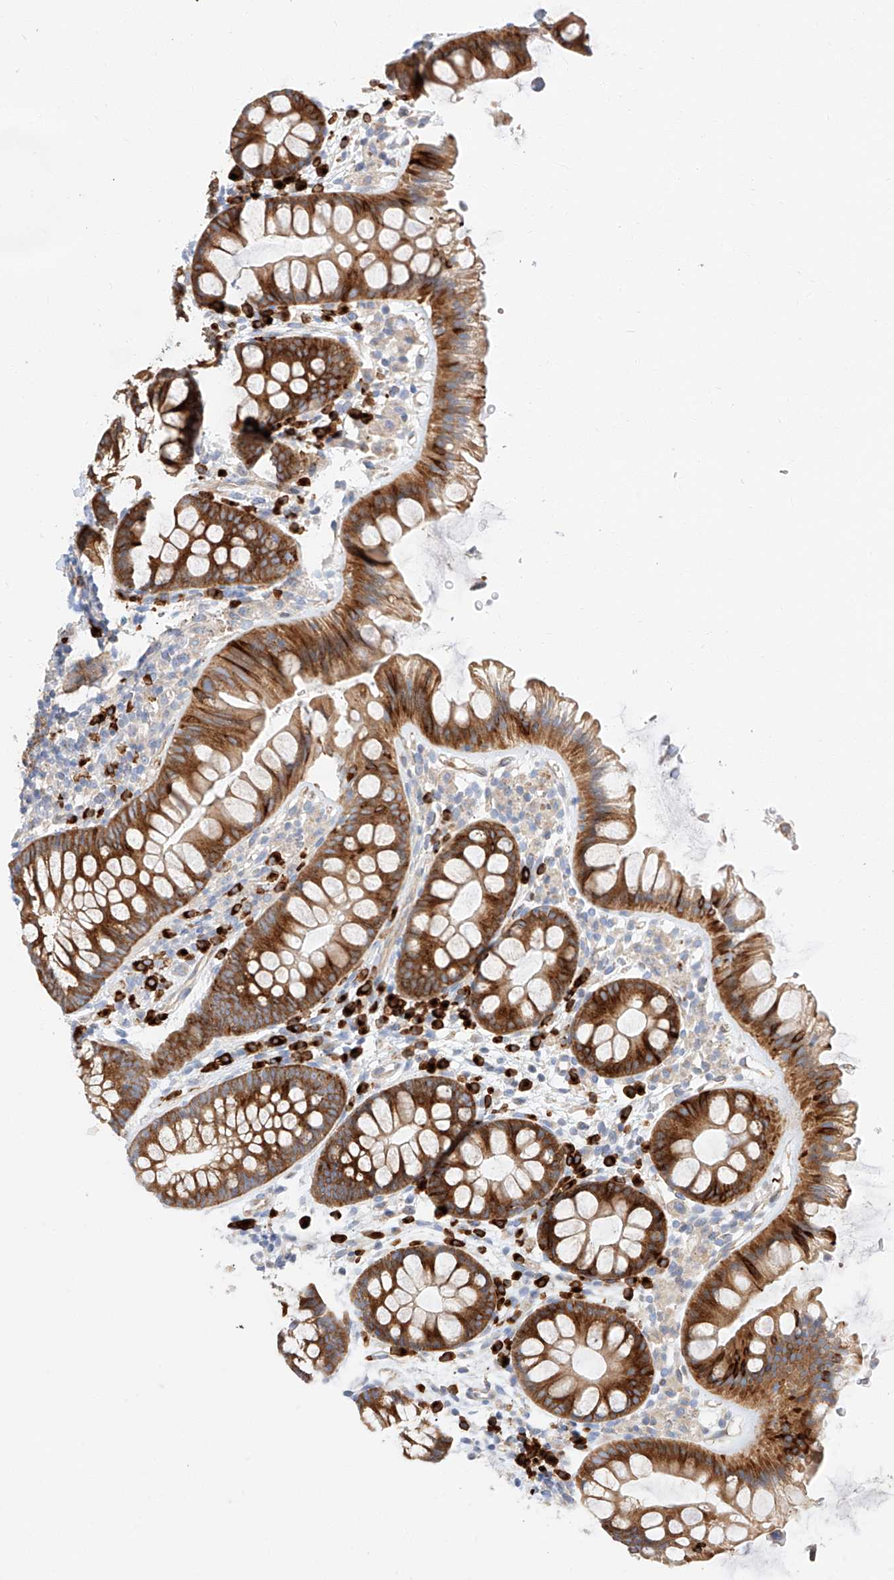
{"staining": {"intensity": "weak", "quantity": ">75%", "location": "cytoplasmic/membranous"}, "tissue": "colon", "cell_type": "Endothelial cells", "image_type": "normal", "snomed": [{"axis": "morphology", "description": "Normal tissue, NOS"}, {"axis": "topography", "description": "Colon"}], "caption": "Colon stained with IHC shows weak cytoplasmic/membranous staining in approximately >75% of endothelial cells.", "gene": "GLMN", "patient": {"sex": "female", "age": 62}}